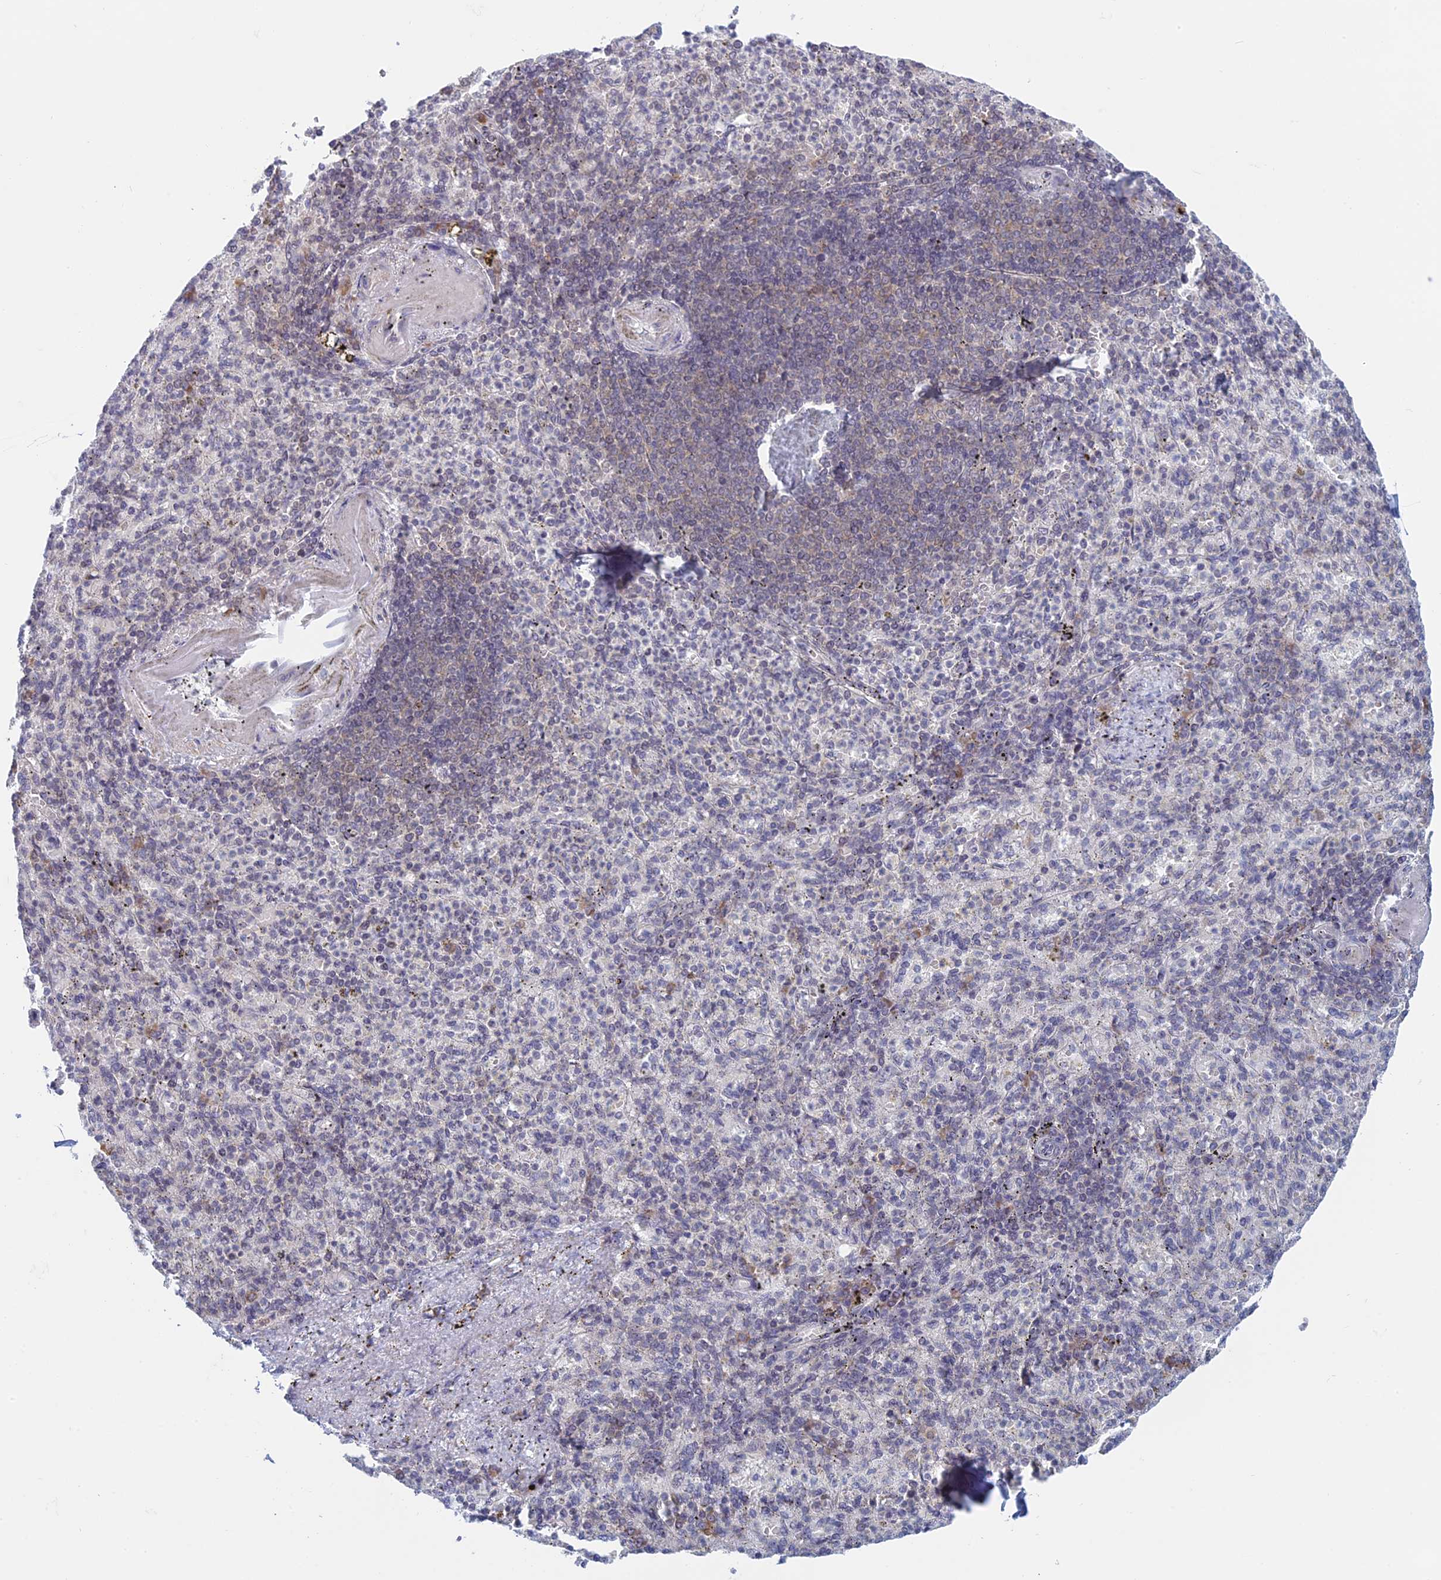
{"staining": {"intensity": "weak", "quantity": "25%-75%", "location": "cytoplasmic/membranous"}, "tissue": "spleen", "cell_type": "Cells in red pulp", "image_type": "normal", "snomed": [{"axis": "morphology", "description": "Normal tissue, NOS"}, {"axis": "topography", "description": "Spleen"}], "caption": "Immunohistochemical staining of unremarkable human spleen reveals low levels of weak cytoplasmic/membranous positivity in about 25%-75% of cells in red pulp.", "gene": "RPS19BP1", "patient": {"sex": "female", "age": 74}}